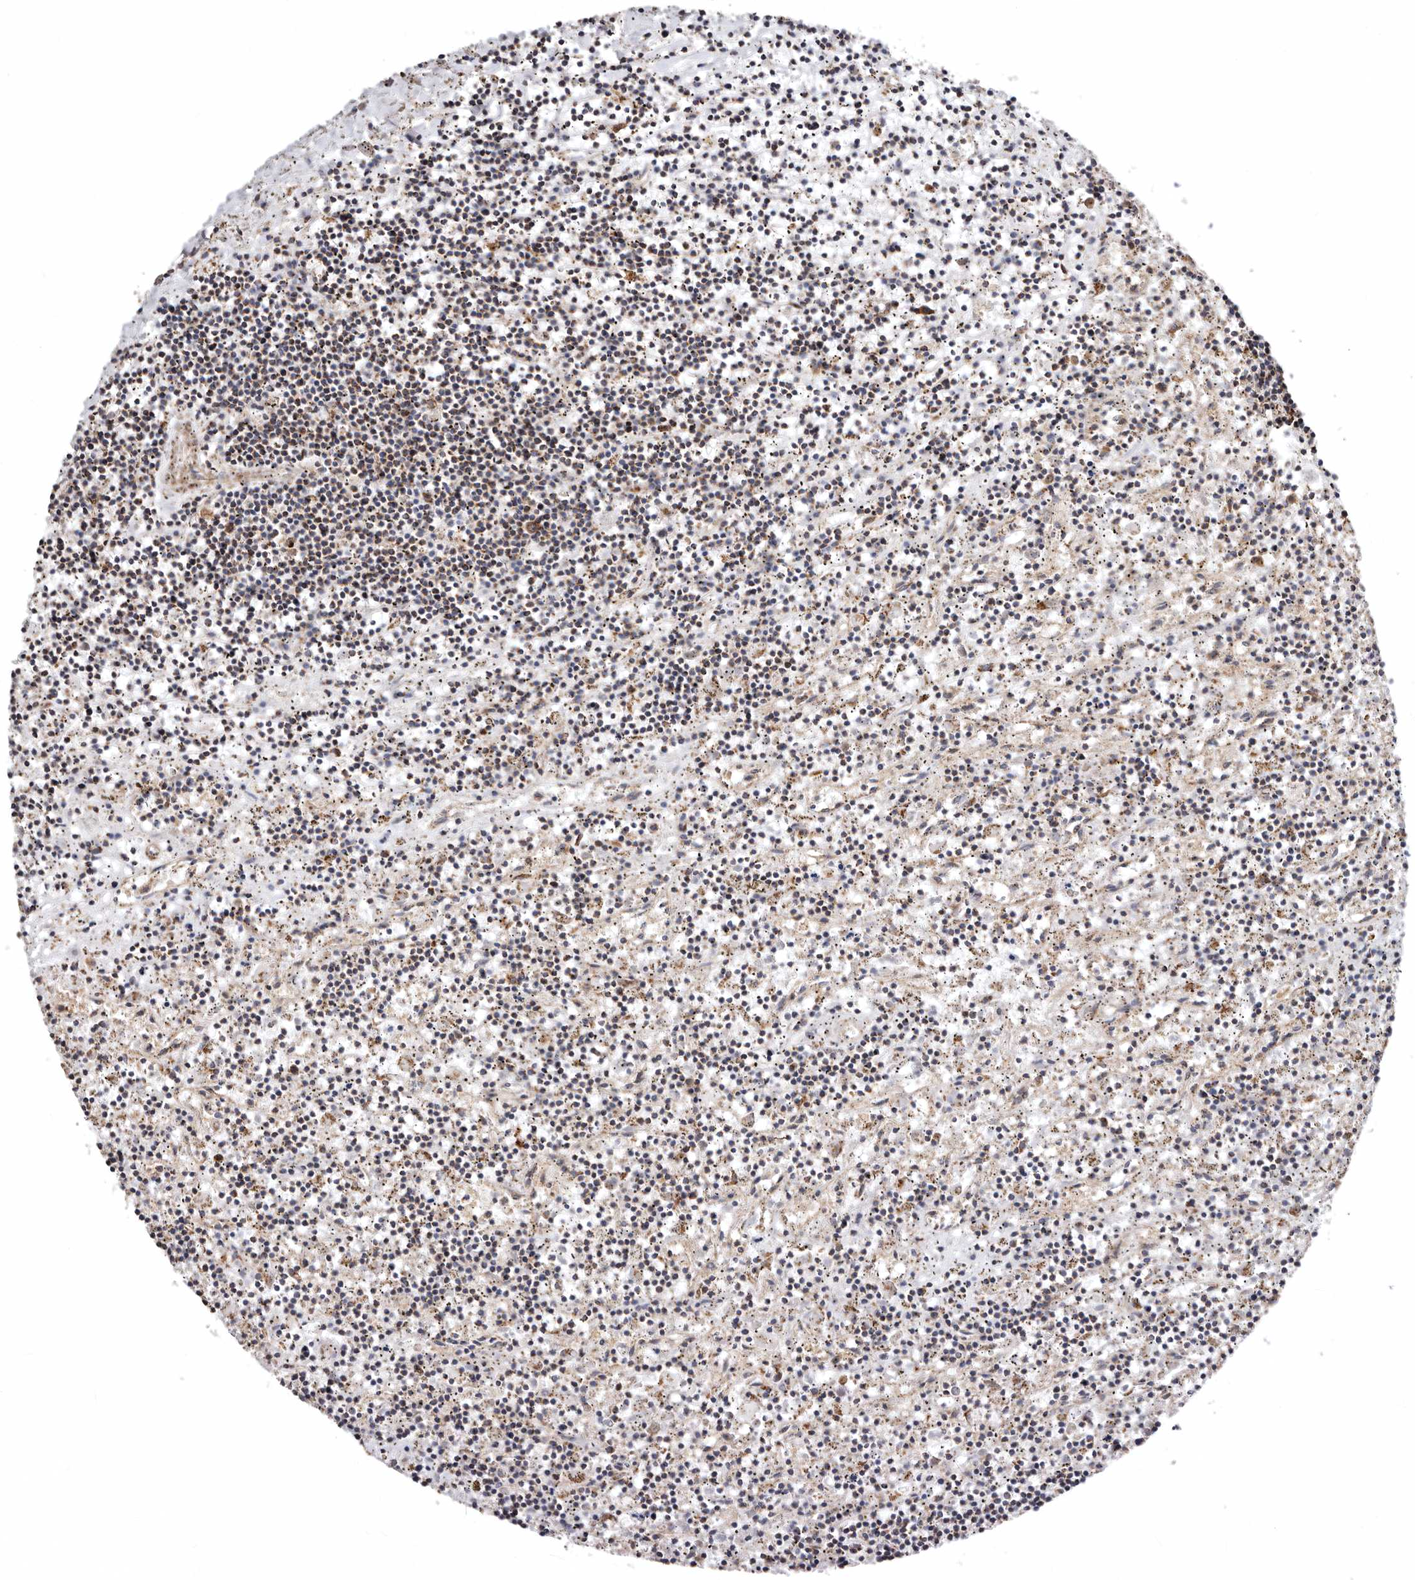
{"staining": {"intensity": "moderate", "quantity": "<25%", "location": "cytoplasmic/membranous"}, "tissue": "lymphoma", "cell_type": "Tumor cells", "image_type": "cancer", "snomed": [{"axis": "morphology", "description": "Malignant lymphoma, non-Hodgkin's type, Low grade"}, {"axis": "topography", "description": "Spleen"}], "caption": "Low-grade malignant lymphoma, non-Hodgkin's type was stained to show a protein in brown. There is low levels of moderate cytoplasmic/membranous expression in approximately <25% of tumor cells.", "gene": "PROKR1", "patient": {"sex": "male", "age": 76}}